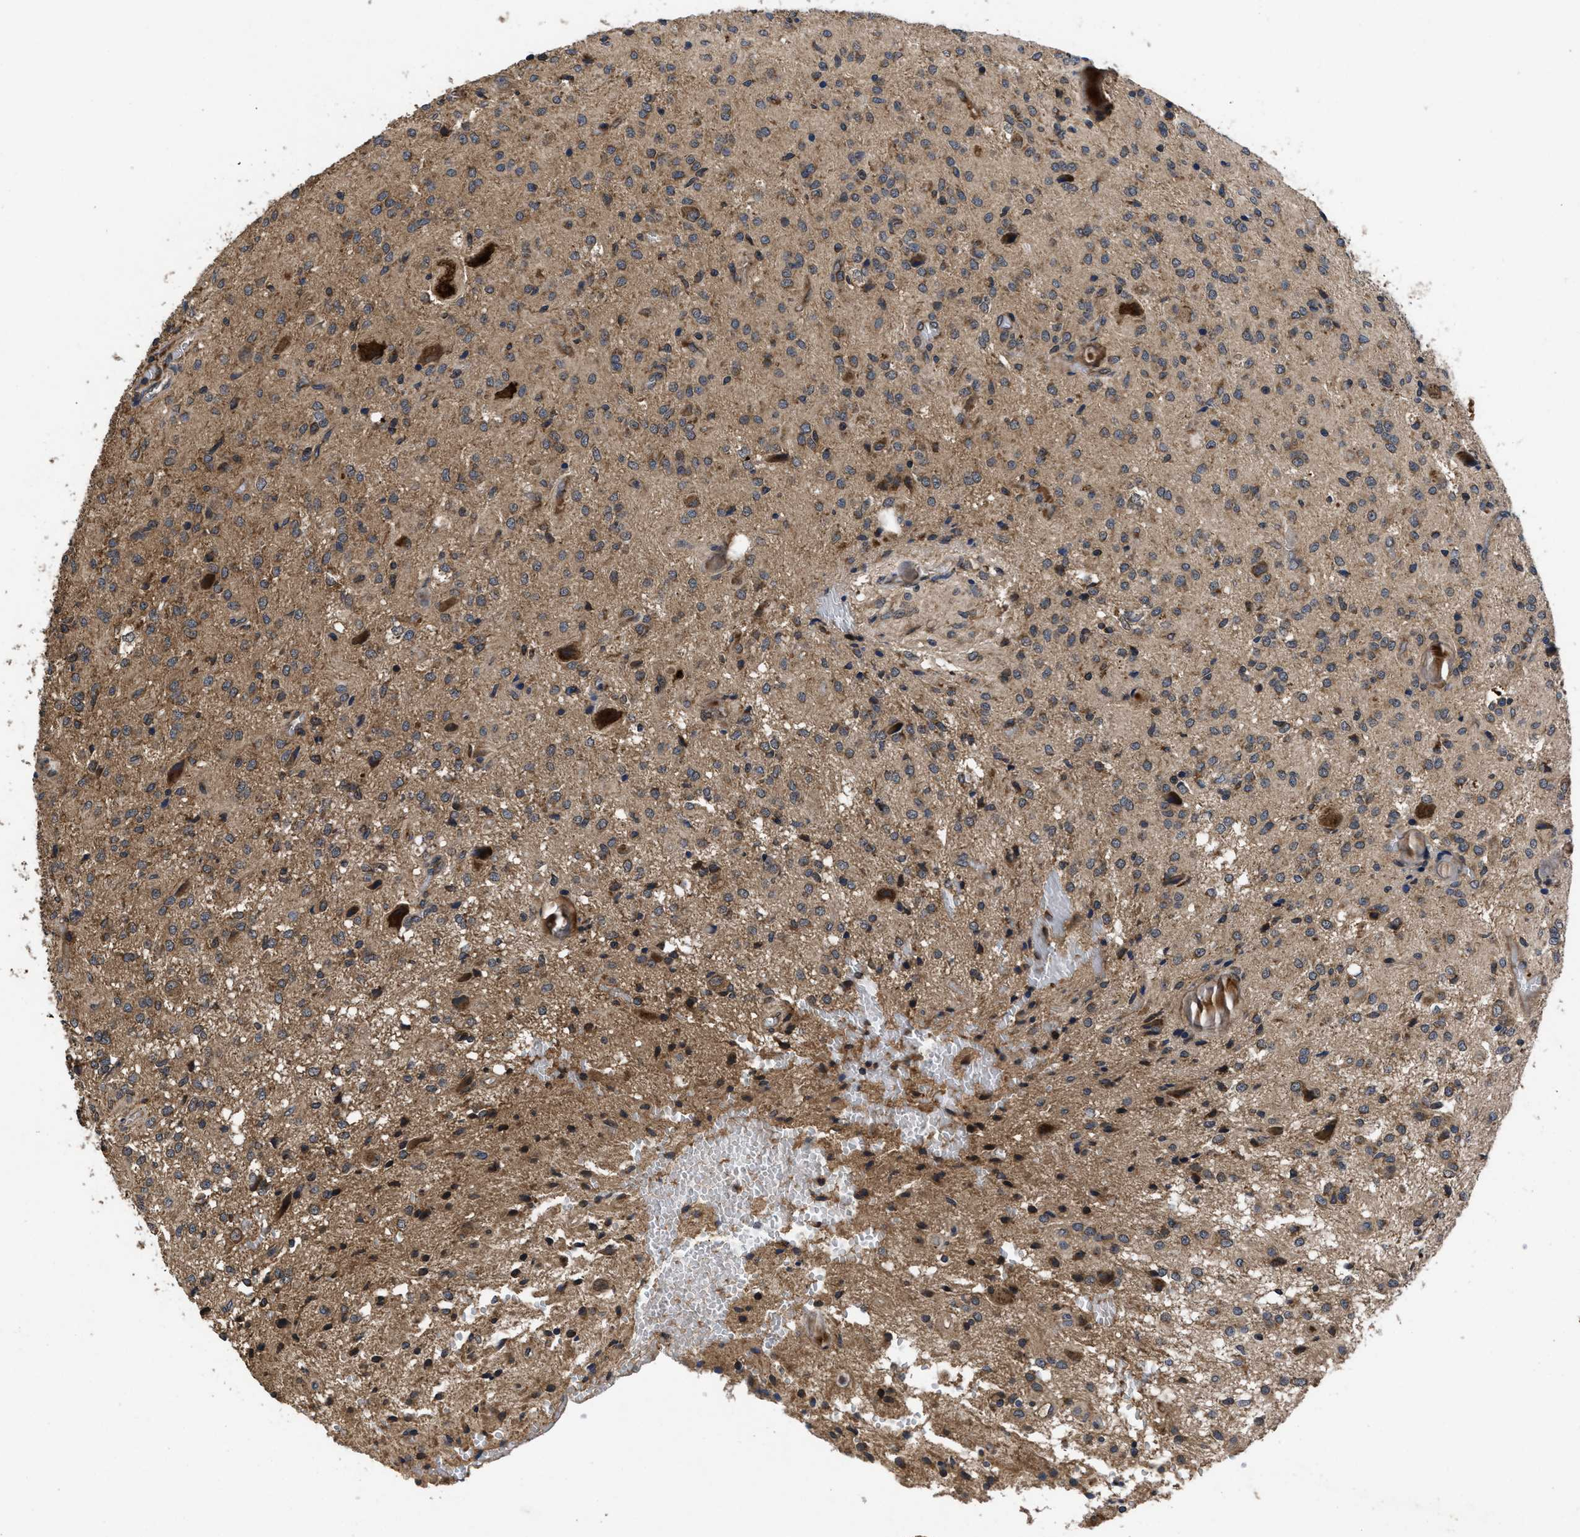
{"staining": {"intensity": "moderate", "quantity": ">75%", "location": "cytoplasmic/membranous"}, "tissue": "glioma", "cell_type": "Tumor cells", "image_type": "cancer", "snomed": [{"axis": "morphology", "description": "Glioma, malignant, High grade"}, {"axis": "topography", "description": "Brain"}], "caption": "IHC histopathology image of human glioma stained for a protein (brown), which exhibits medium levels of moderate cytoplasmic/membranous expression in about >75% of tumor cells.", "gene": "LRRC3", "patient": {"sex": "female", "age": 59}}